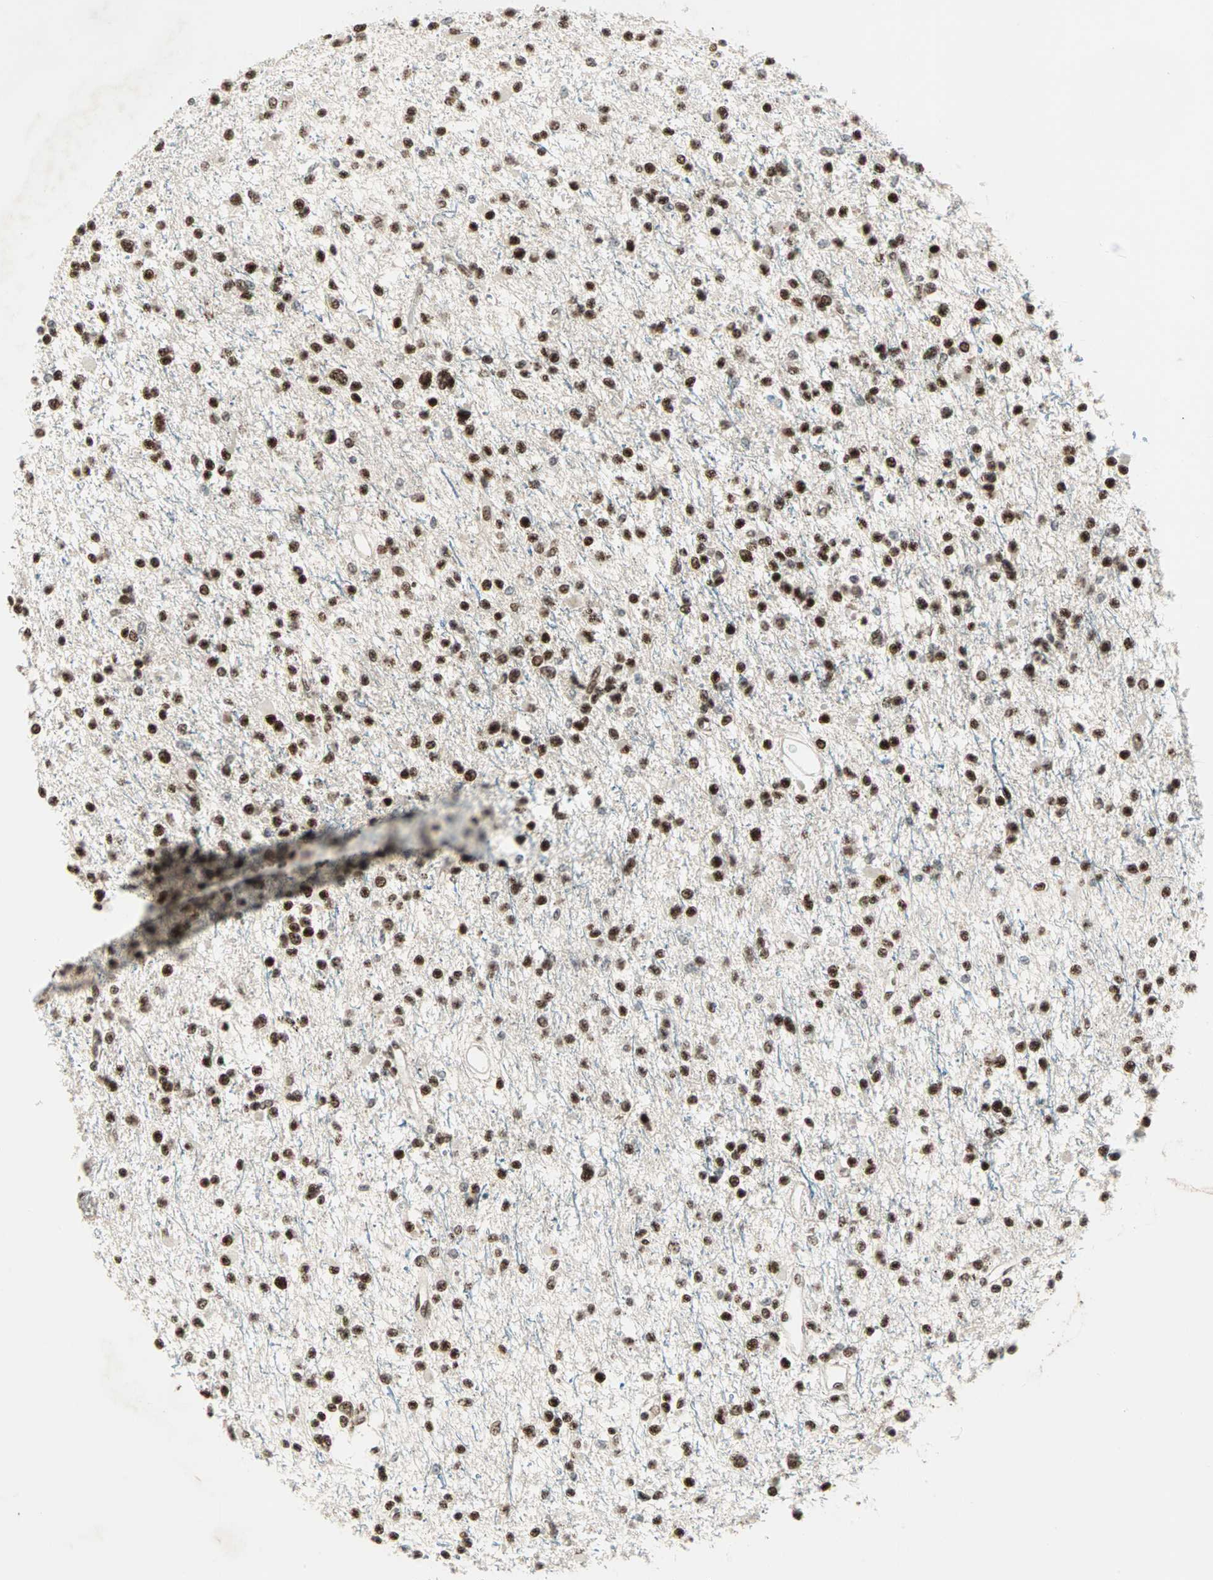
{"staining": {"intensity": "strong", "quantity": ">75%", "location": "nuclear"}, "tissue": "glioma", "cell_type": "Tumor cells", "image_type": "cancer", "snomed": [{"axis": "morphology", "description": "Glioma, malignant, Low grade"}, {"axis": "topography", "description": "Brain"}], "caption": "The photomicrograph exhibits a brown stain indicating the presence of a protein in the nuclear of tumor cells in glioma. (Brightfield microscopy of DAB IHC at high magnification).", "gene": "MDC1", "patient": {"sex": "female", "age": 22}}